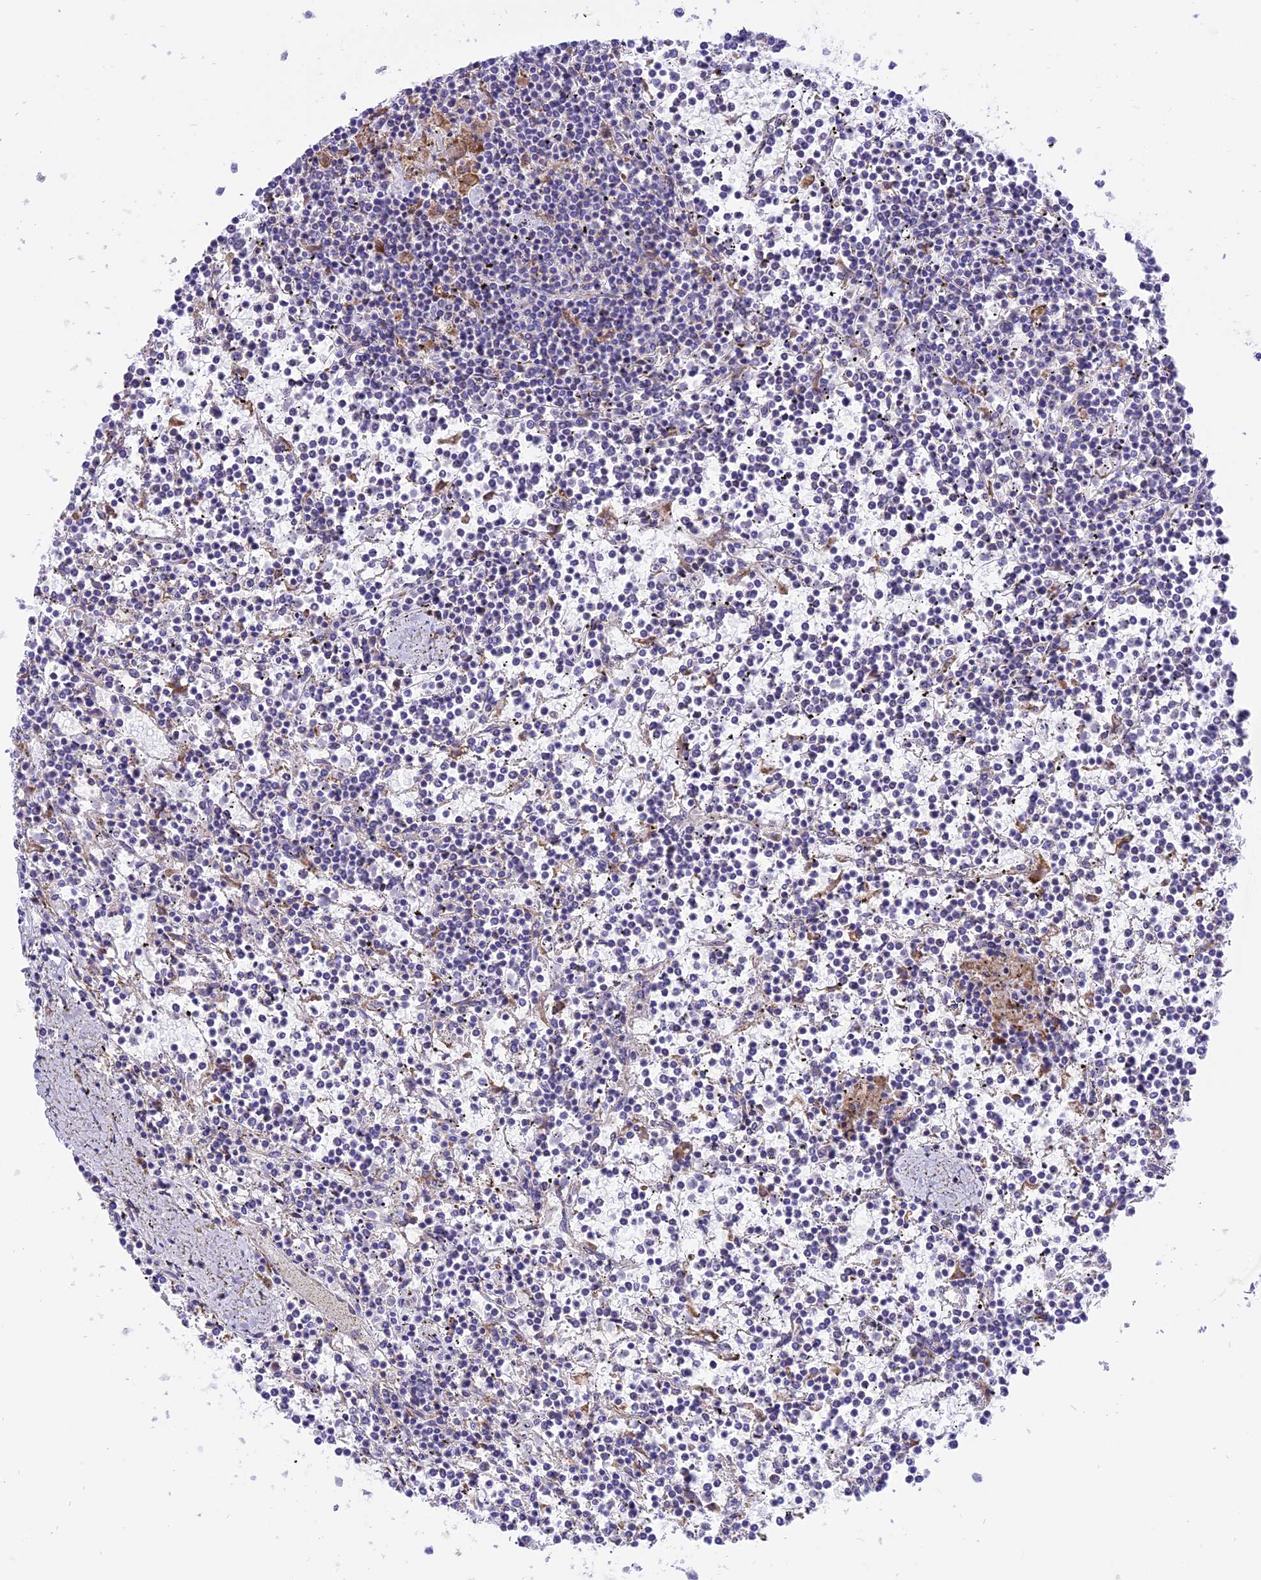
{"staining": {"intensity": "negative", "quantity": "none", "location": "none"}, "tissue": "lymphoma", "cell_type": "Tumor cells", "image_type": "cancer", "snomed": [{"axis": "morphology", "description": "Malignant lymphoma, non-Hodgkin's type, Low grade"}, {"axis": "topography", "description": "Spleen"}], "caption": "This is an immunohistochemistry (IHC) histopathology image of lymphoma. There is no expression in tumor cells.", "gene": "ARMCX6", "patient": {"sex": "female", "age": 19}}